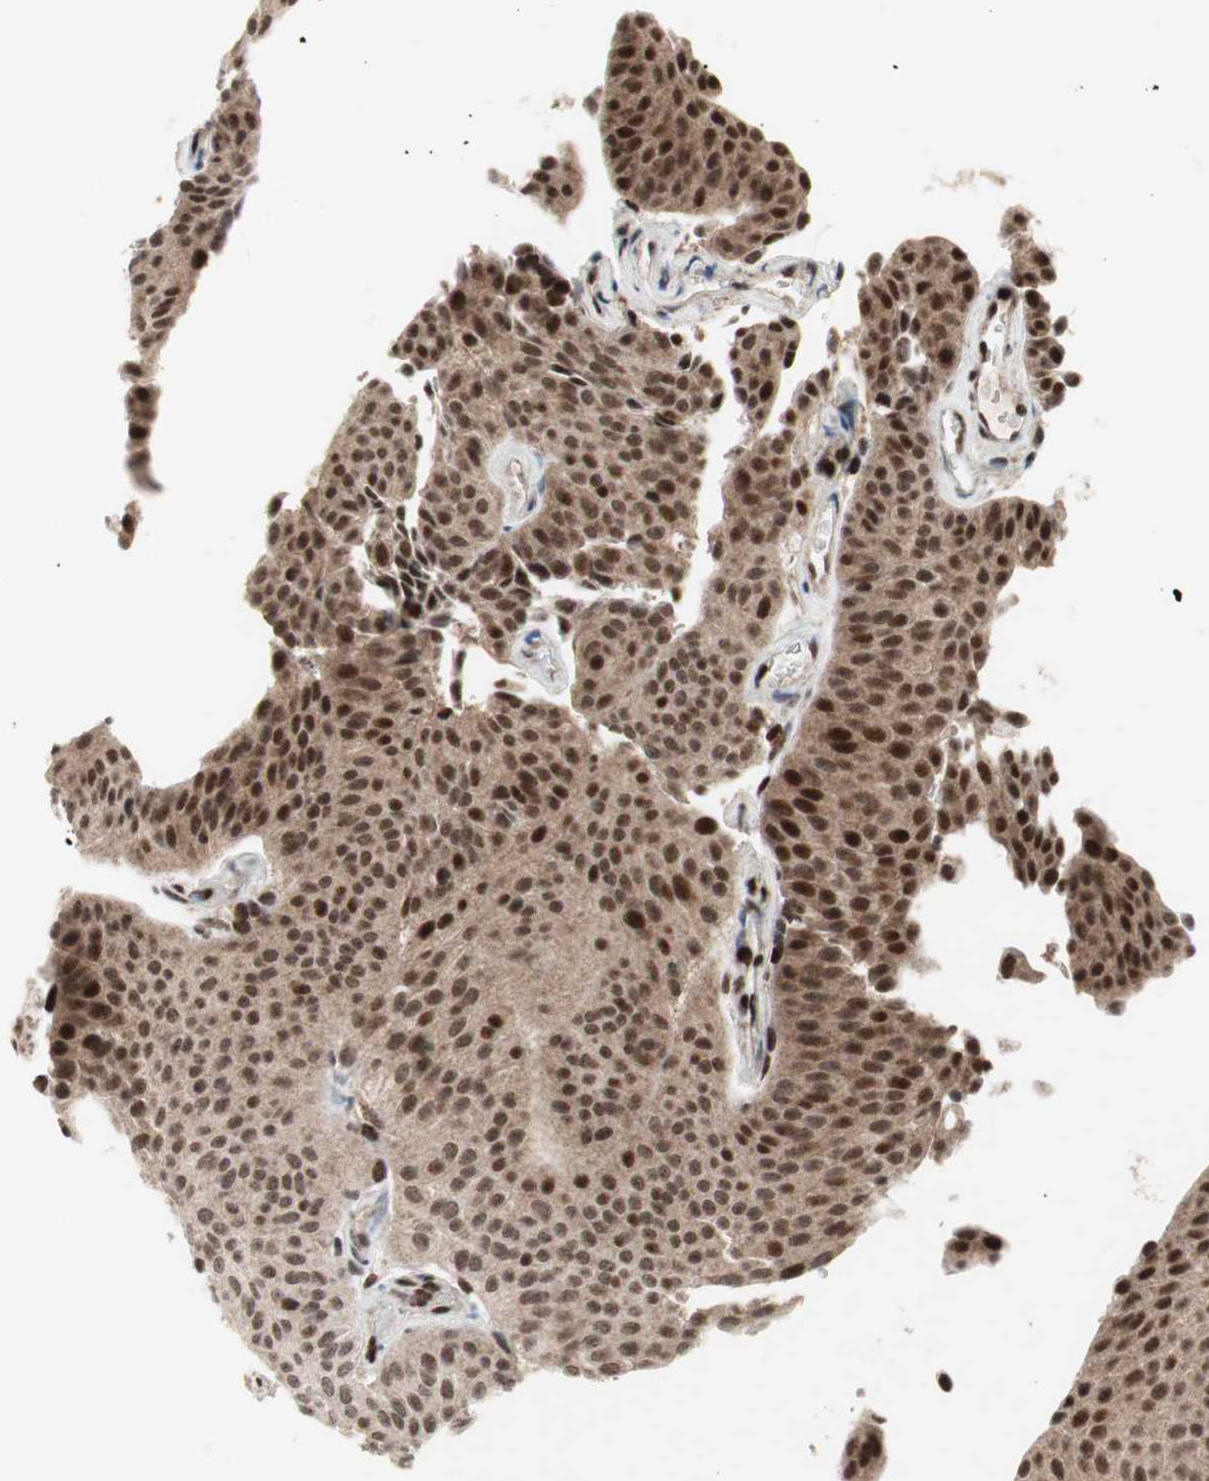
{"staining": {"intensity": "strong", "quantity": ">75%", "location": "nuclear"}, "tissue": "urothelial cancer", "cell_type": "Tumor cells", "image_type": "cancer", "snomed": [{"axis": "morphology", "description": "Urothelial carcinoma, Low grade"}, {"axis": "topography", "description": "Urinary bladder"}], "caption": "Immunohistochemical staining of urothelial cancer exhibits high levels of strong nuclear positivity in approximately >75% of tumor cells.", "gene": "TCF12", "patient": {"sex": "female", "age": 60}}